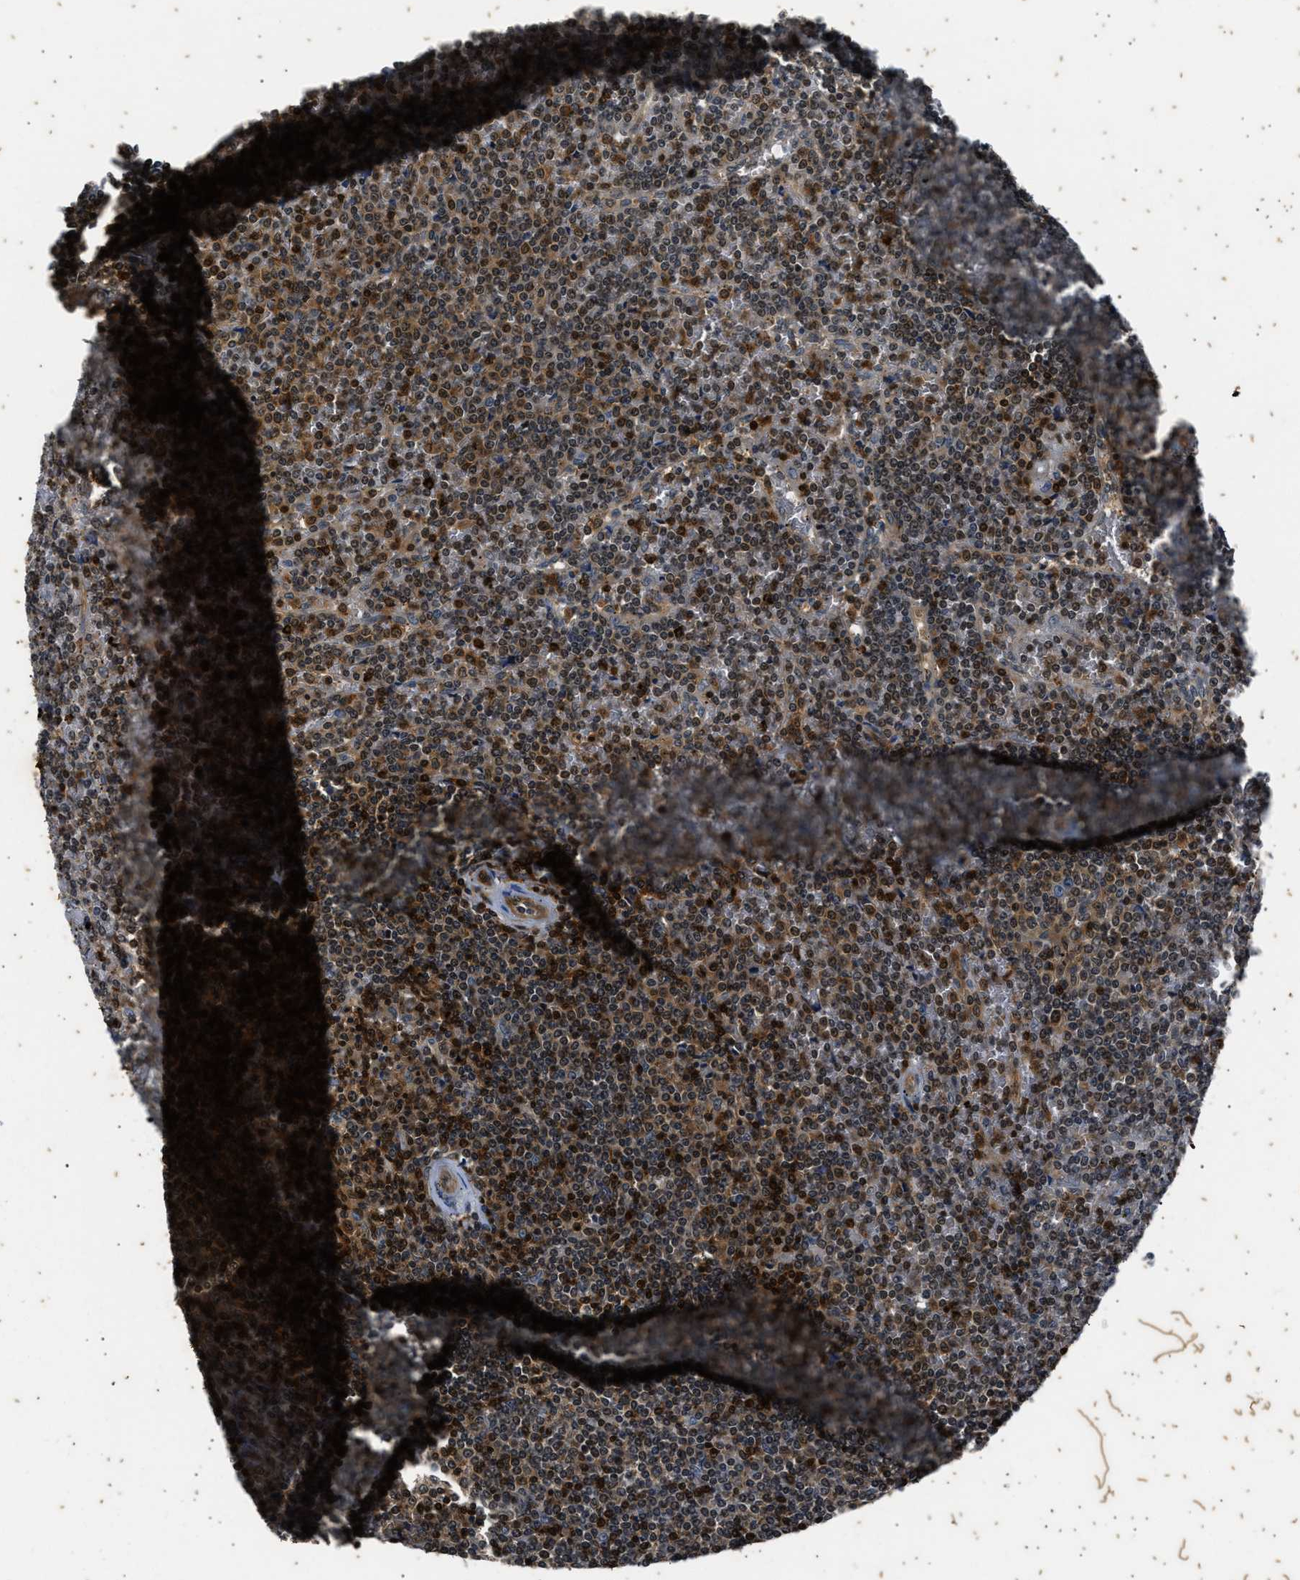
{"staining": {"intensity": "moderate", "quantity": ">75%", "location": "nuclear"}, "tissue": "lymphoma", "cell_type": "Tumor cells", "image_type": "cancer", "snomed": [{"axis": "morphology", "description": "Malignant lymphoma, non-Hodgkin's type, Low grade"}, {"axis": "topography", "description": "Spleen"}], "caption": "Protein expression analysis of human malignant lymphoma, non-Hodgkin's type (low-grade) reveals moderate nuclear positivity in approximately >75% of tumor cells. The protein is stained brown, and the nuclei are stained in blue (DAB IHC with brightfield microscopy, high magnification).", "gene": "PTPN7", "patient": {"sex": "female", "age": 19}}